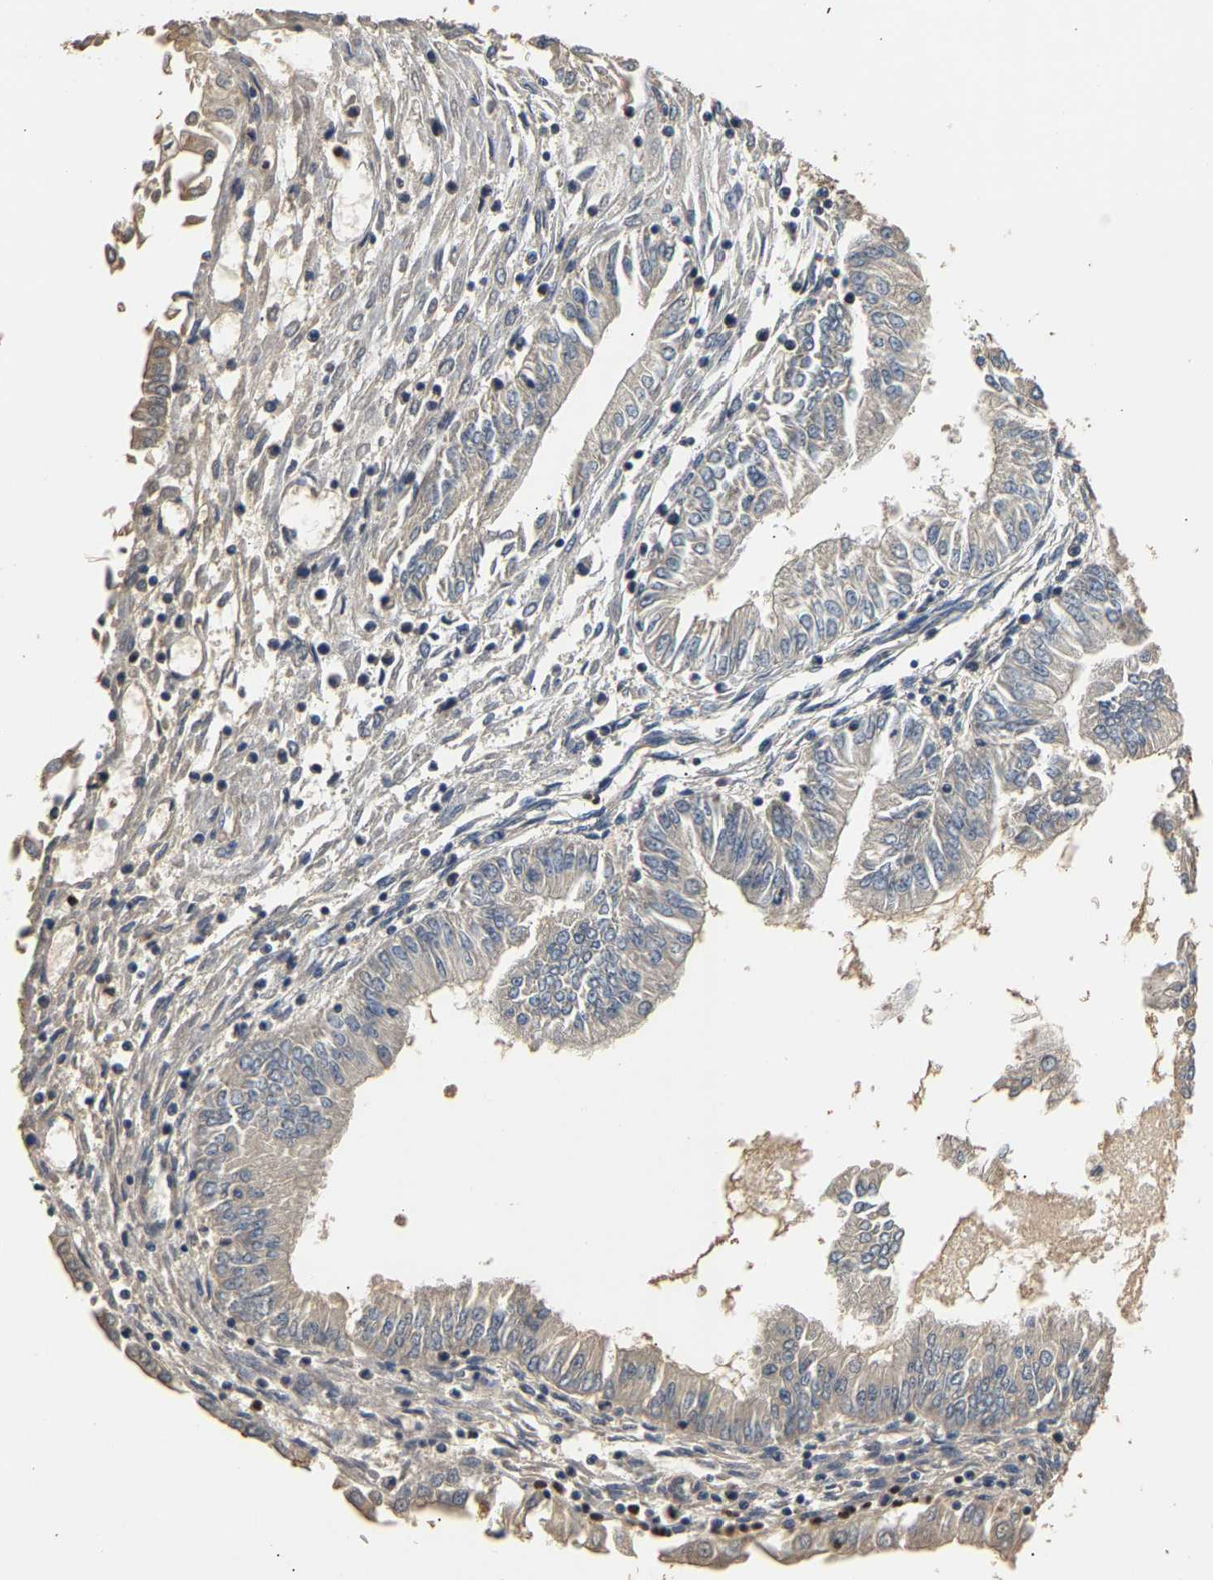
{"staining": {"intensity": "weak", "quantity": ">75%", "location": "cytoplasmic/membranous"}, "tissue": "endometrial cancer", "cell_type": "Tumor cells", "image_type": "cancer", "snomed": [{"axis": "morphology", "description": "Adenocarcinoma, NOS"}, {"axis": "topography", "description": "Endometrium"}], "caption": "Protein analysis of adenocarcinoma (endometrial) tissue reveals weak cytoplasmic/membranous expression in about >75% of tumor cells.", "gene": "GPI", "patient": {"sex": "female", "age": 53}}